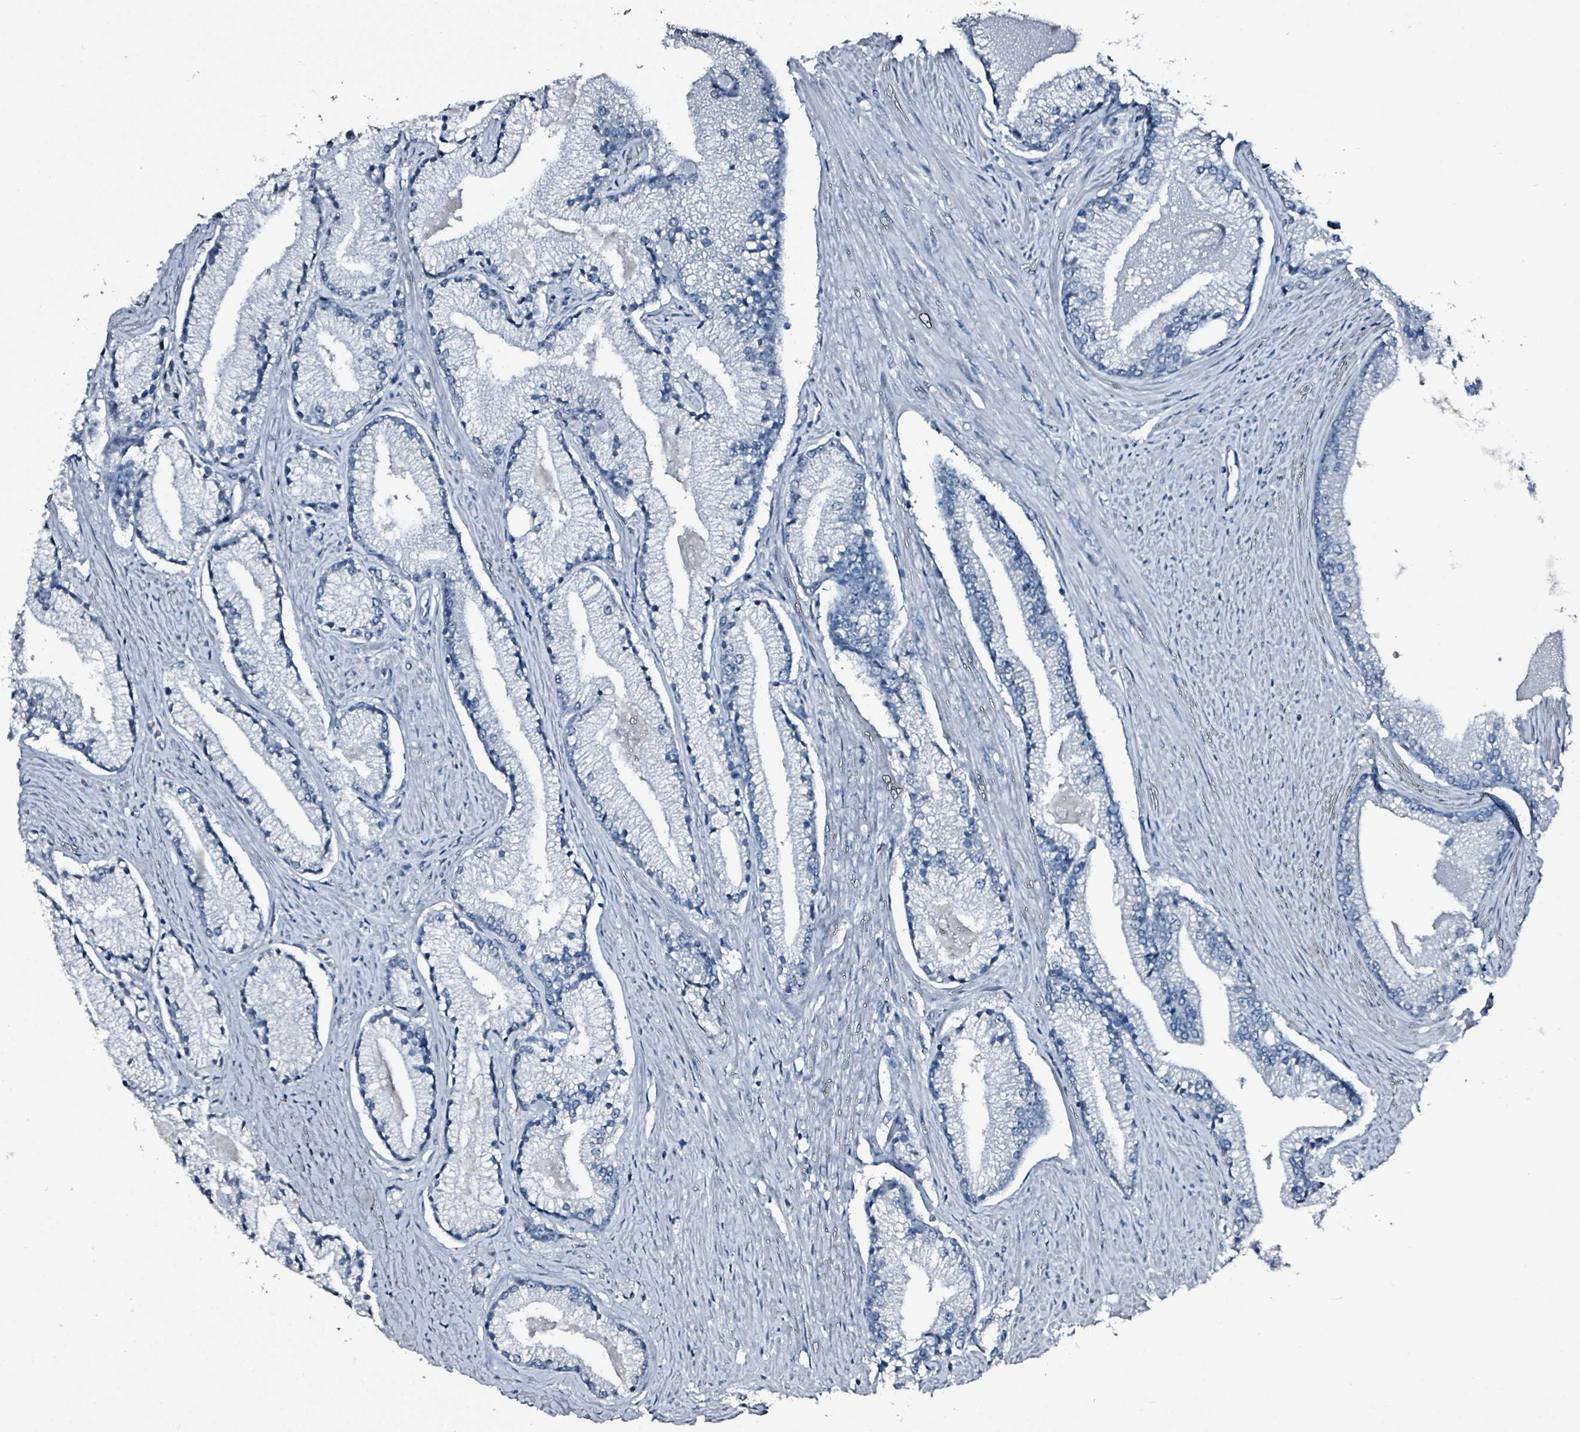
{"staining": {"intensity": "negative", "quantity": "none", "location": "none"}, "tissue": "prostate cancer", "cell_type": "Tumor cells", "image_type": "cancer", "snomed": [{"axis": "morphology", "description": "Adenocarcinoma, High grade"}, {"axis": "topography", "description": "Prostate"}], "caption": "A micrograph of adenocarcinoma (high-grade) (prostate) stained for a protein shows no brown staining in tumor cells.", "gene": "CA9", "patient": {"sex": "male", "age": 67}}